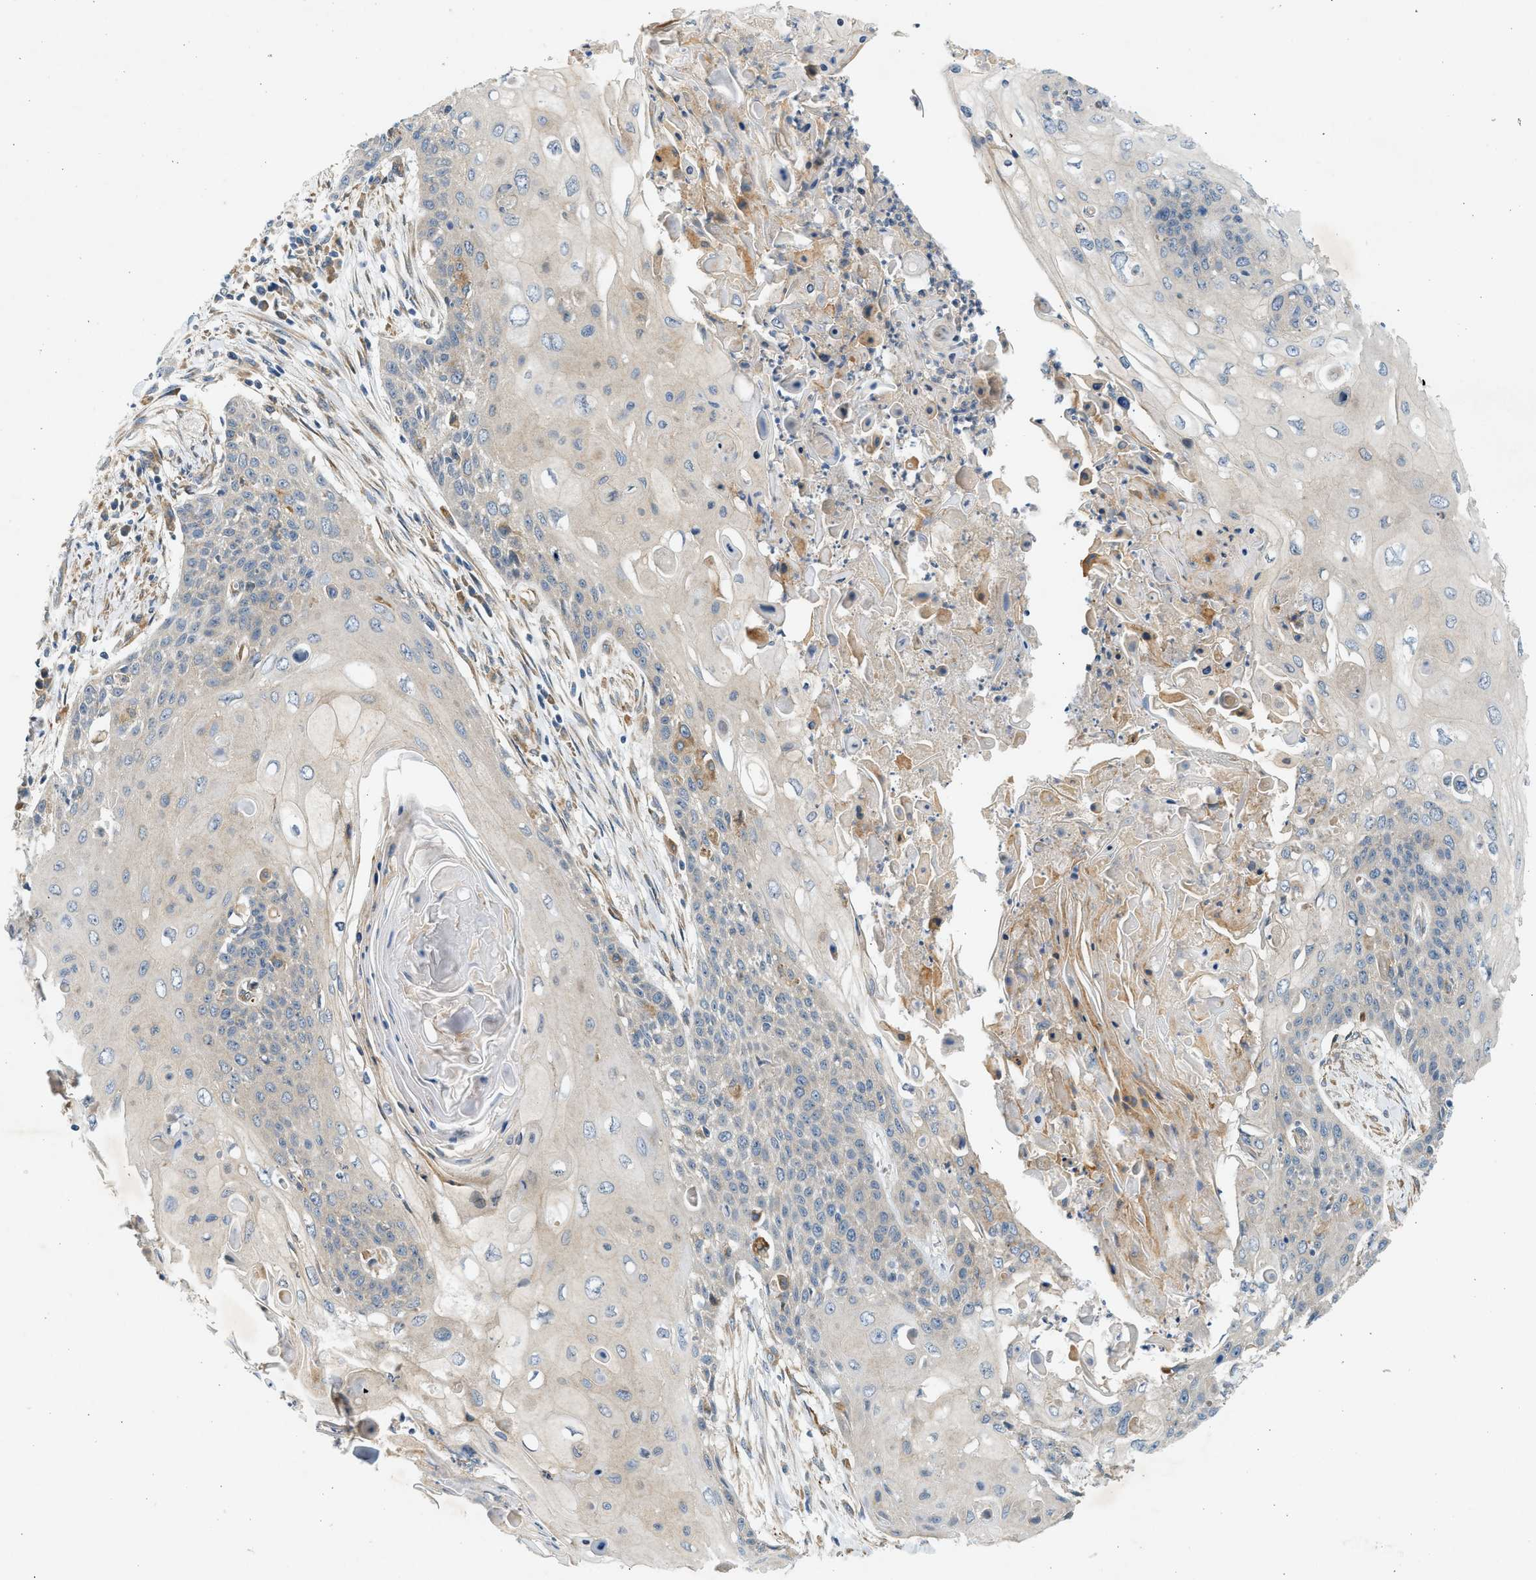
{"staining": {"intensity": "weak", "quantity": "<25%", "location": "cytoplasmic/membranous"}, "tissue": "cervical cancer", "cell_type": "Tumor cells", "image_type": "cancer", "snomed": [{"axis": "morphology", "description": "Squamous cell carcinoma, NOS"}, {"axis": "topography", "description": "Cervix"}], "caption": "Immunohistochemistry (IHC) photomicrograph of cervical cancer (squamous cell carcinoma) stained for a protein (brown), which displays no expression in tumor cells. (DAB IHC, high magnification).", "gene": "KDELR2", "patient": {"sex": "female", "age": 39}}